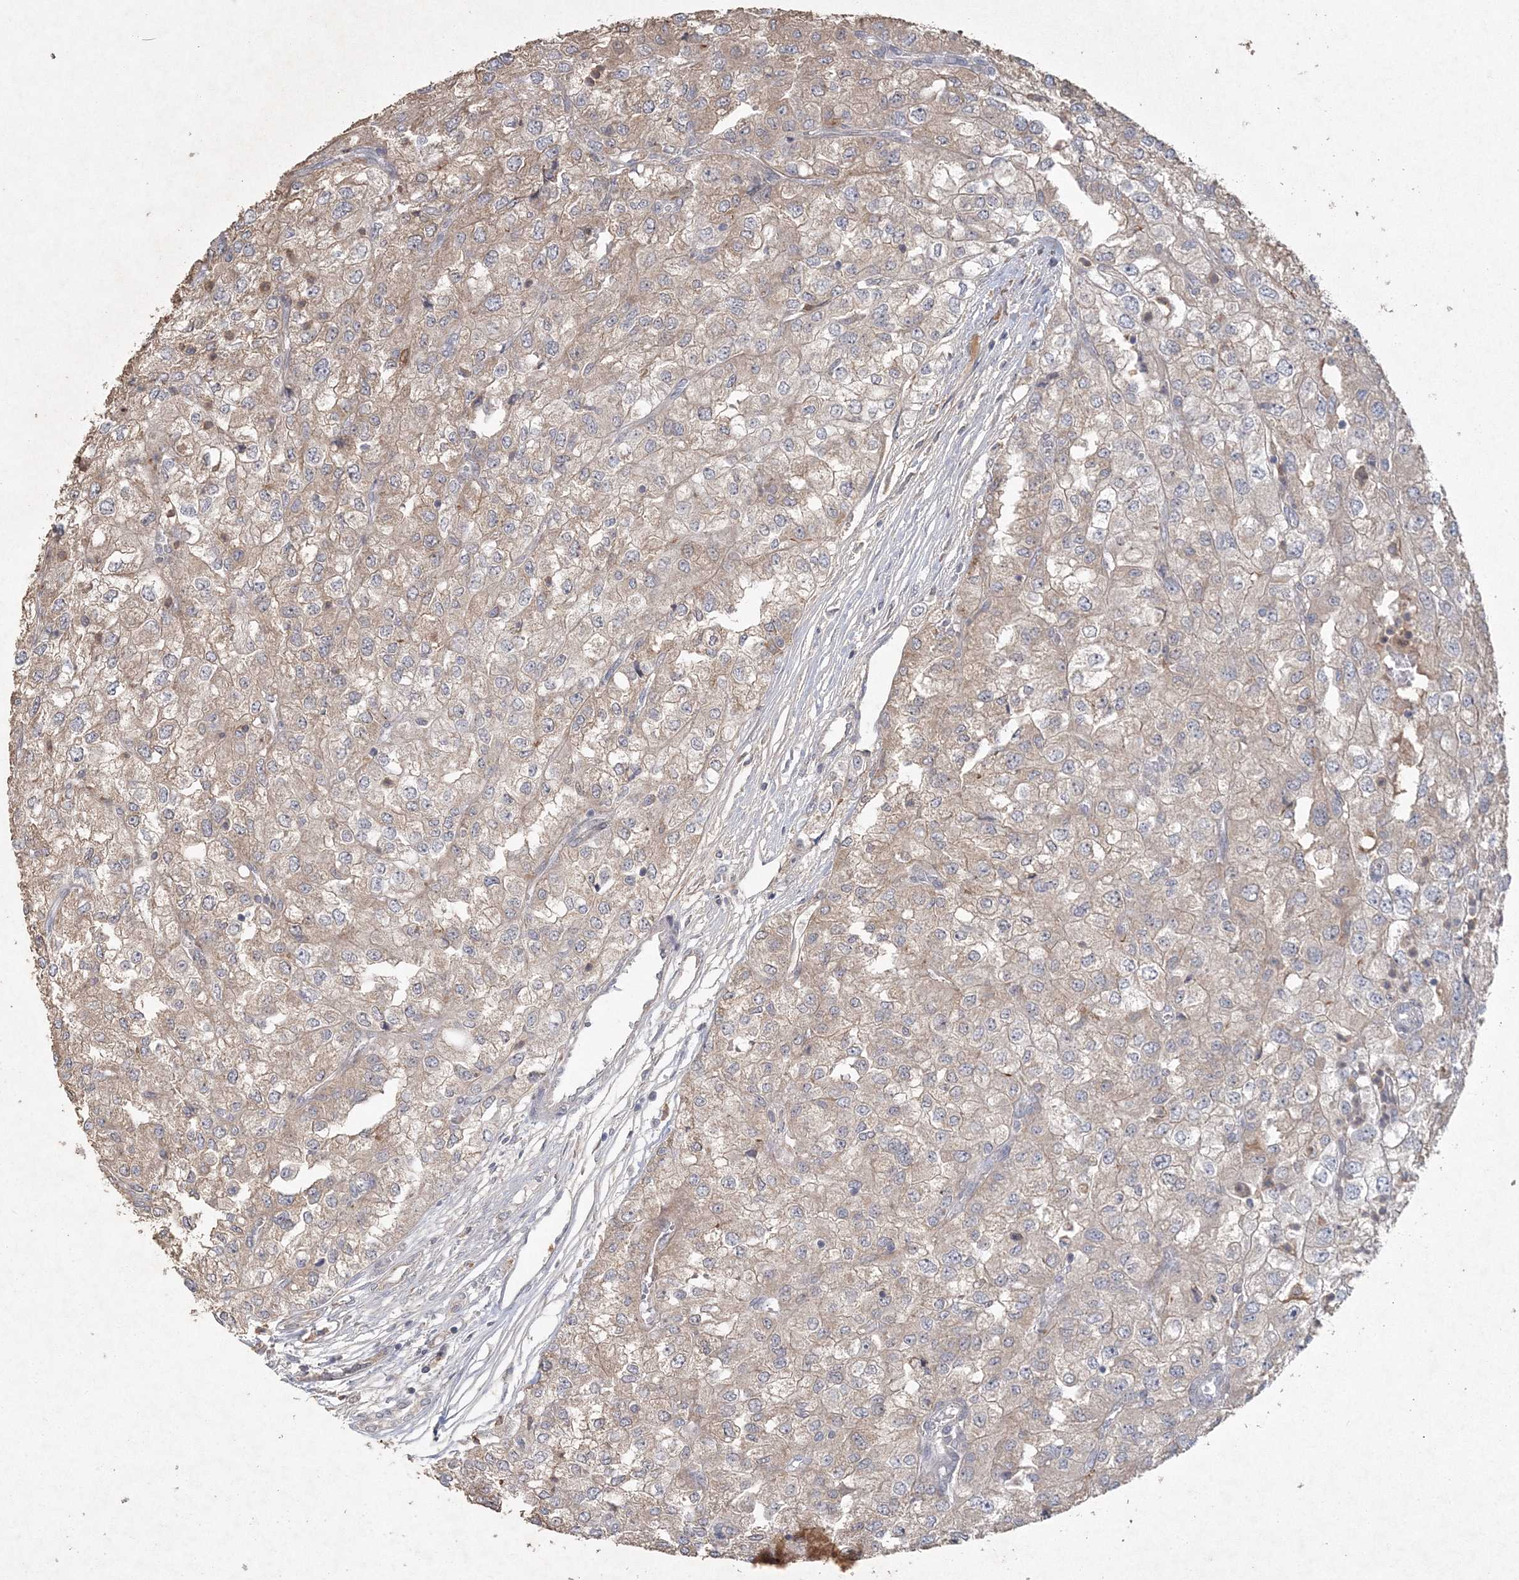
{"staining": {"intensity": "weak", "quantity": ">75%", "location": "cytoplasmic/membranous"}, "tissue": "renal cancer", "cell_type": "Tumor cells", "image_type": "cancer", "snomed": [{"axis": "morphology", "description": "Adenocarcinoma, NOS"}, {"axis": "topography", "description": "Kidney"}], "caption": "An immunohistochemistry (IHC) photomicrograph of tumor tissue is shown. Protein staining in brown labels weak cytoplasmic/membranous positivity in renal cancer within tumor cells. Ihc stains the protein of interest in brown and the nuclei are stained blue.", "gene": "UIMC1", "patient": {"sex": "female", "age": 54}}